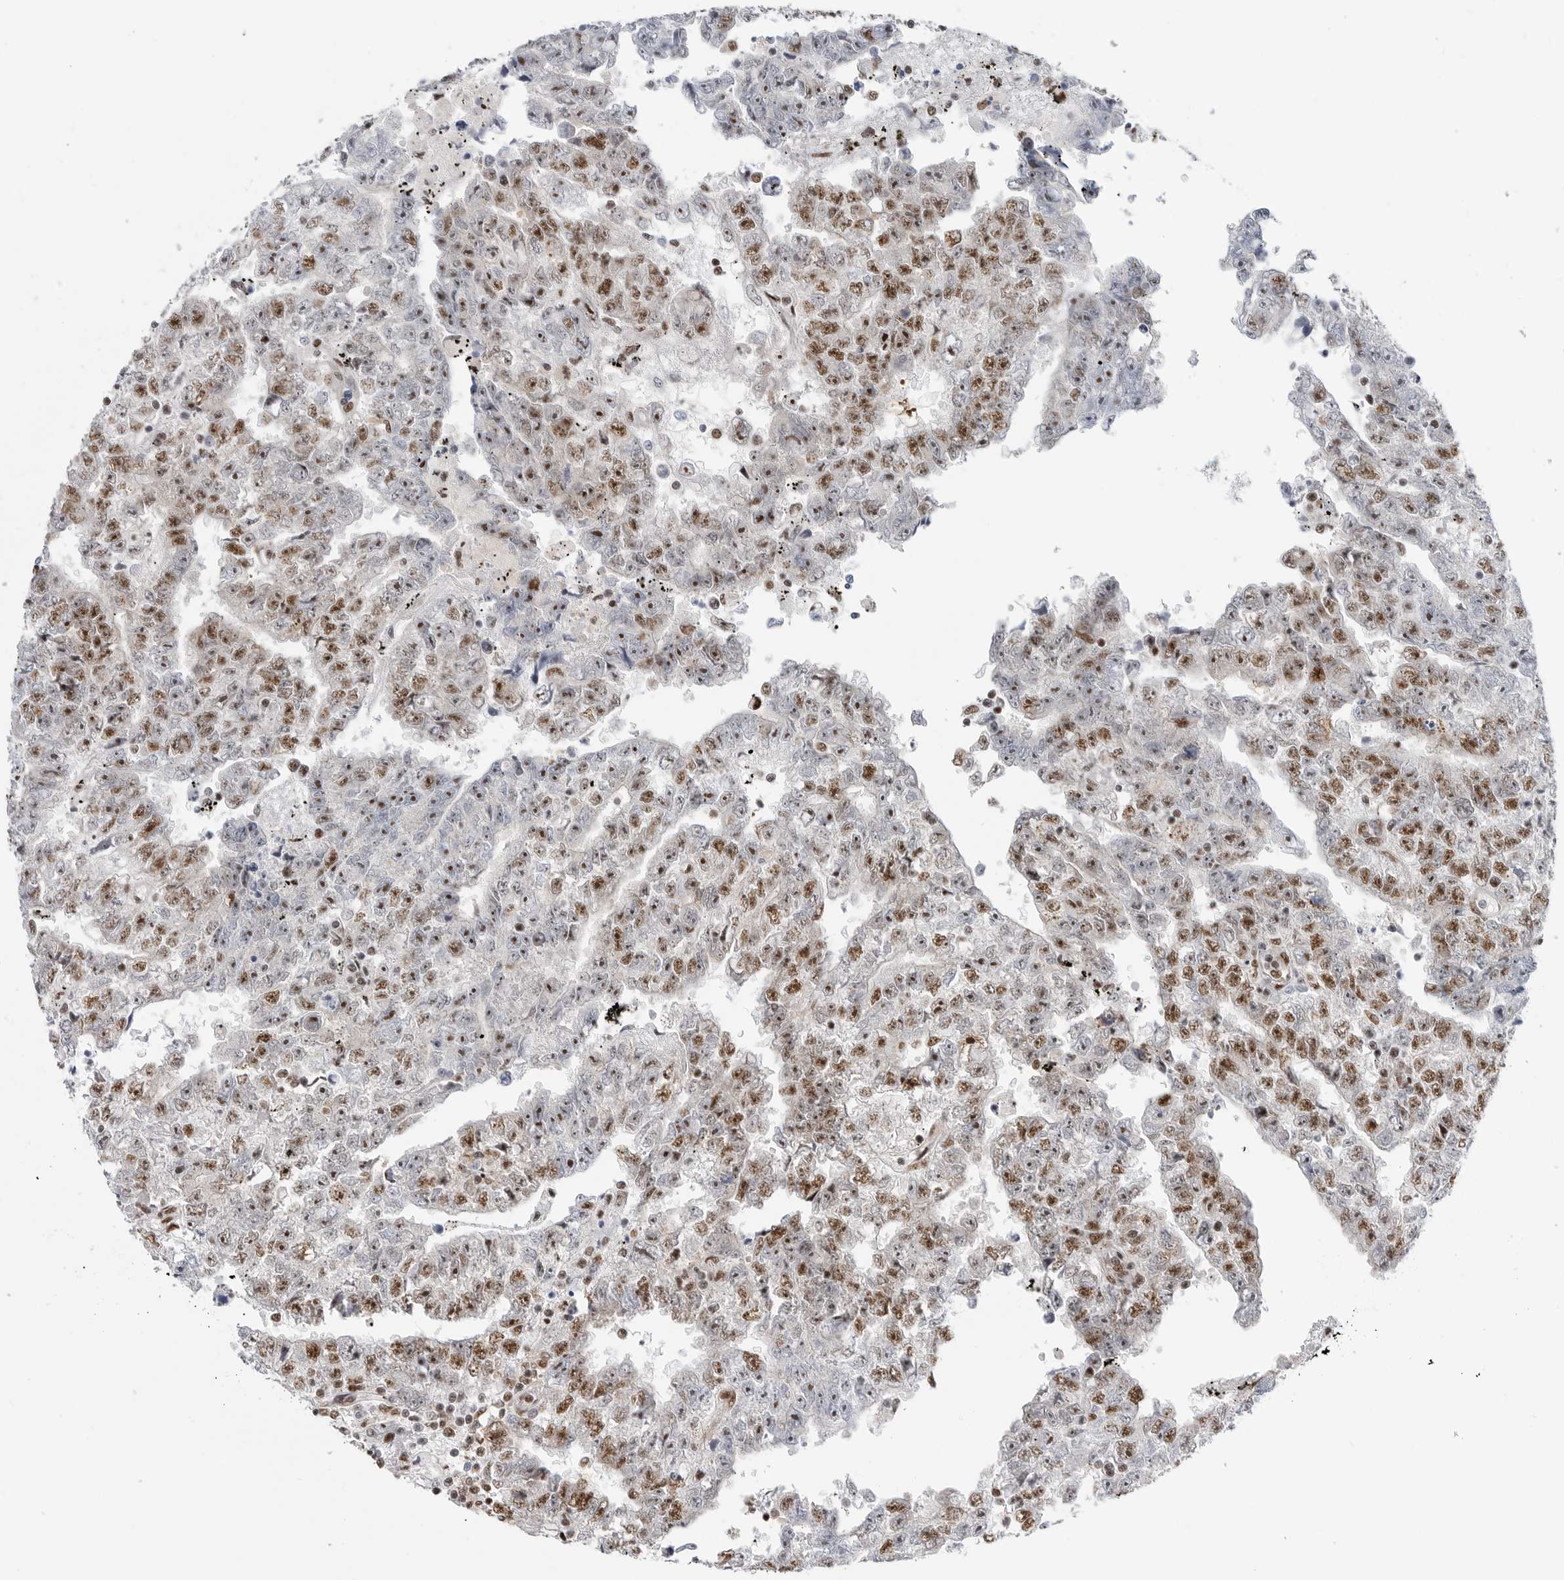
{"staining": {"intensity": "moderate", "quantity": "25%-75%", "location": "nuclear"}, "tissue": "testis cancer", "cell_type": "Tumor cells", "image_type": "cancer", "snomed": [{"axis": "morphology", "description": "Carcinoma, Embryonal, NOS"}, {"axis": "topography", "description": "Testis"}], "caption": "About 25%-75% of tumor cells in embryonal carcinoma (testis) display moderate nuclear protein staining as visualized by brown immunohistochemical staining.", "gene": "GPATCH2", "patient": {"sex": "male", "age": 25}}